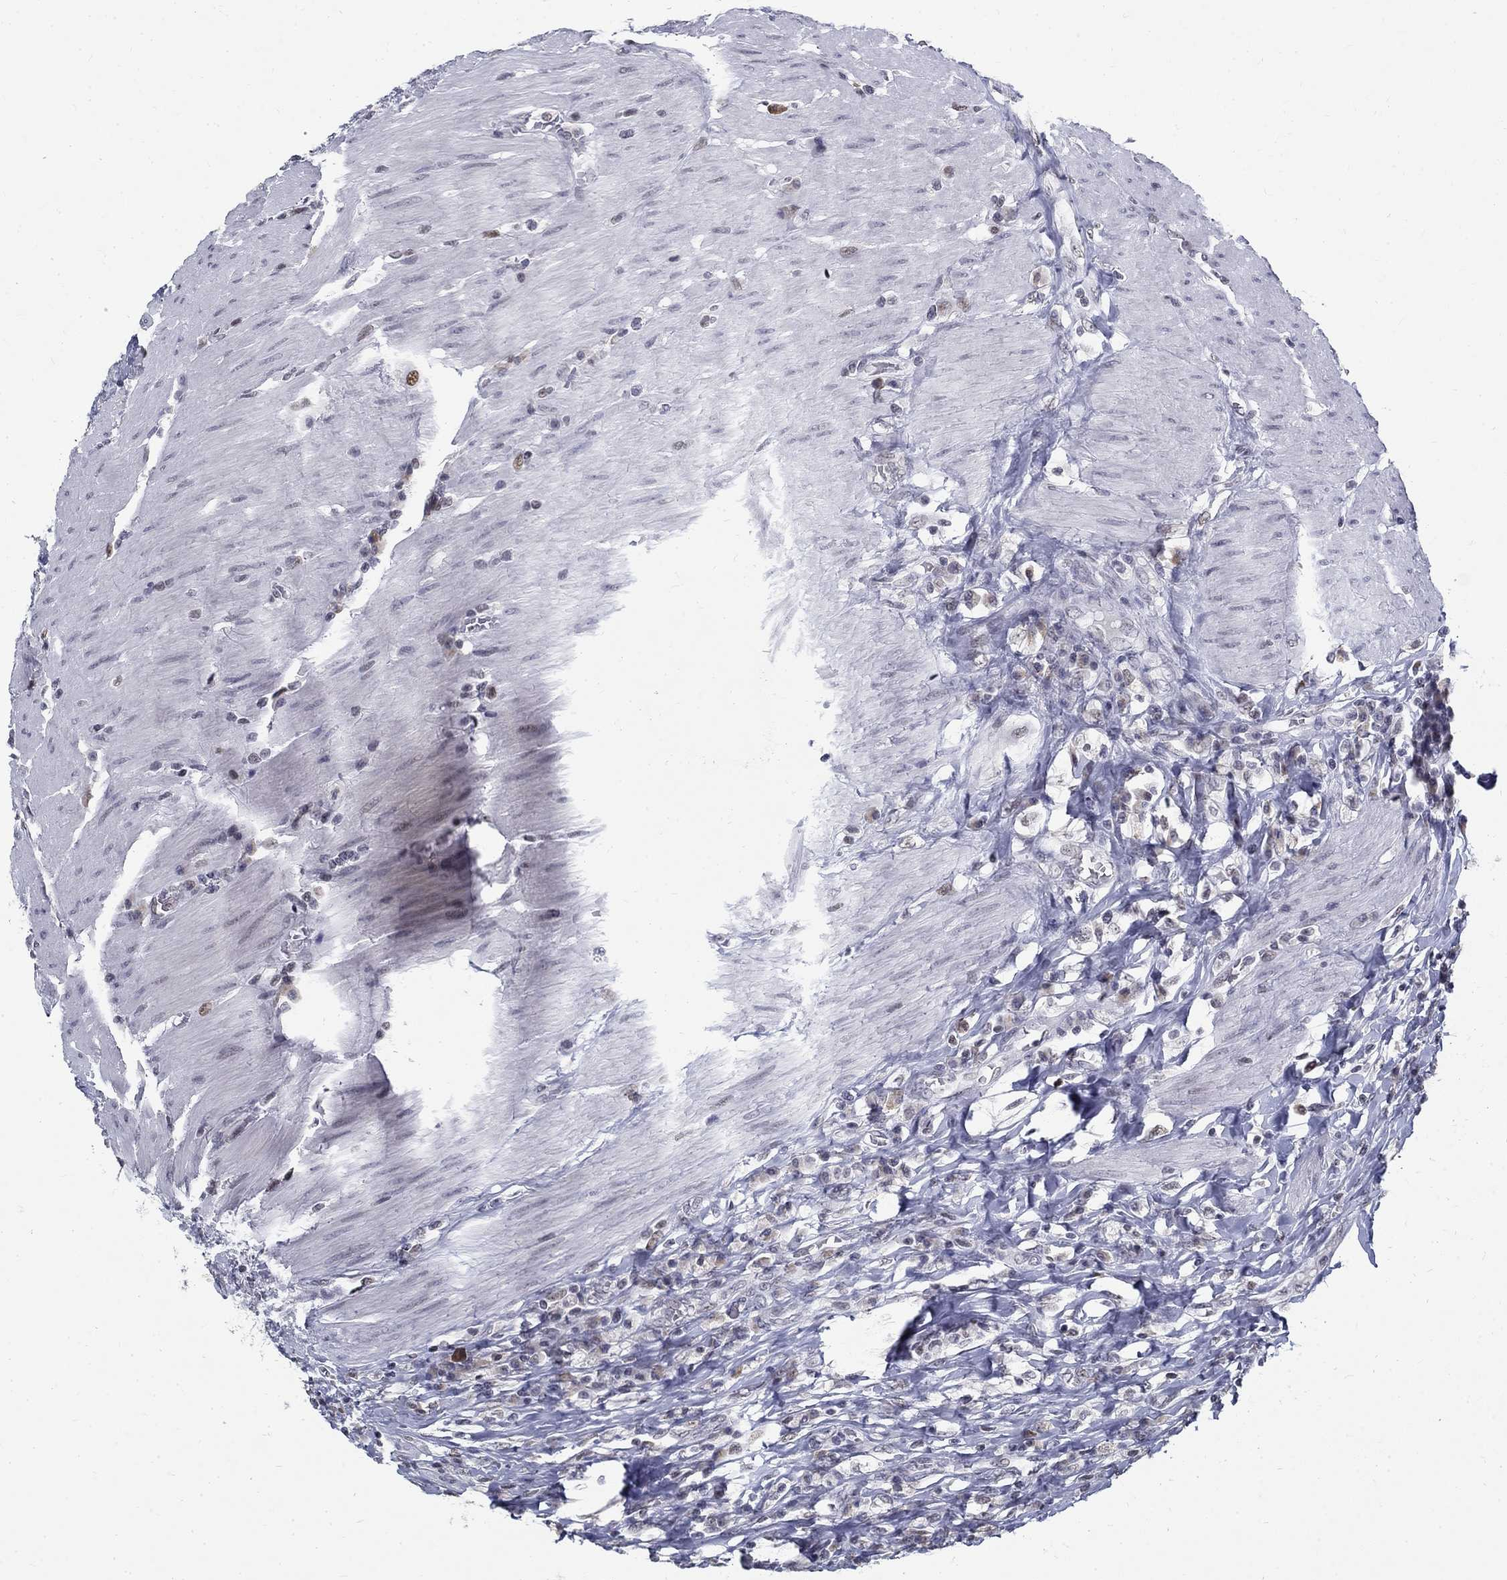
{"staining": {"intensity": "negative", "quantity": "none", "location": "none"}, "tissue": "colorectal cancer", "cell_type": "Tumor cells", "image_type": "cancer", "snomed": [{"axis": "morphology", "description": "Adenocarcinoma, NOS"}, {"axis": "topography", "description": "Colon"}], "caption": "Immunohistochemistry of human colorectal cancer (adenocarcinoma) demonstrates no expression in tumor cells.", "gene": "BHLHE22", "patient": {"sex": "female", "age": 86}}